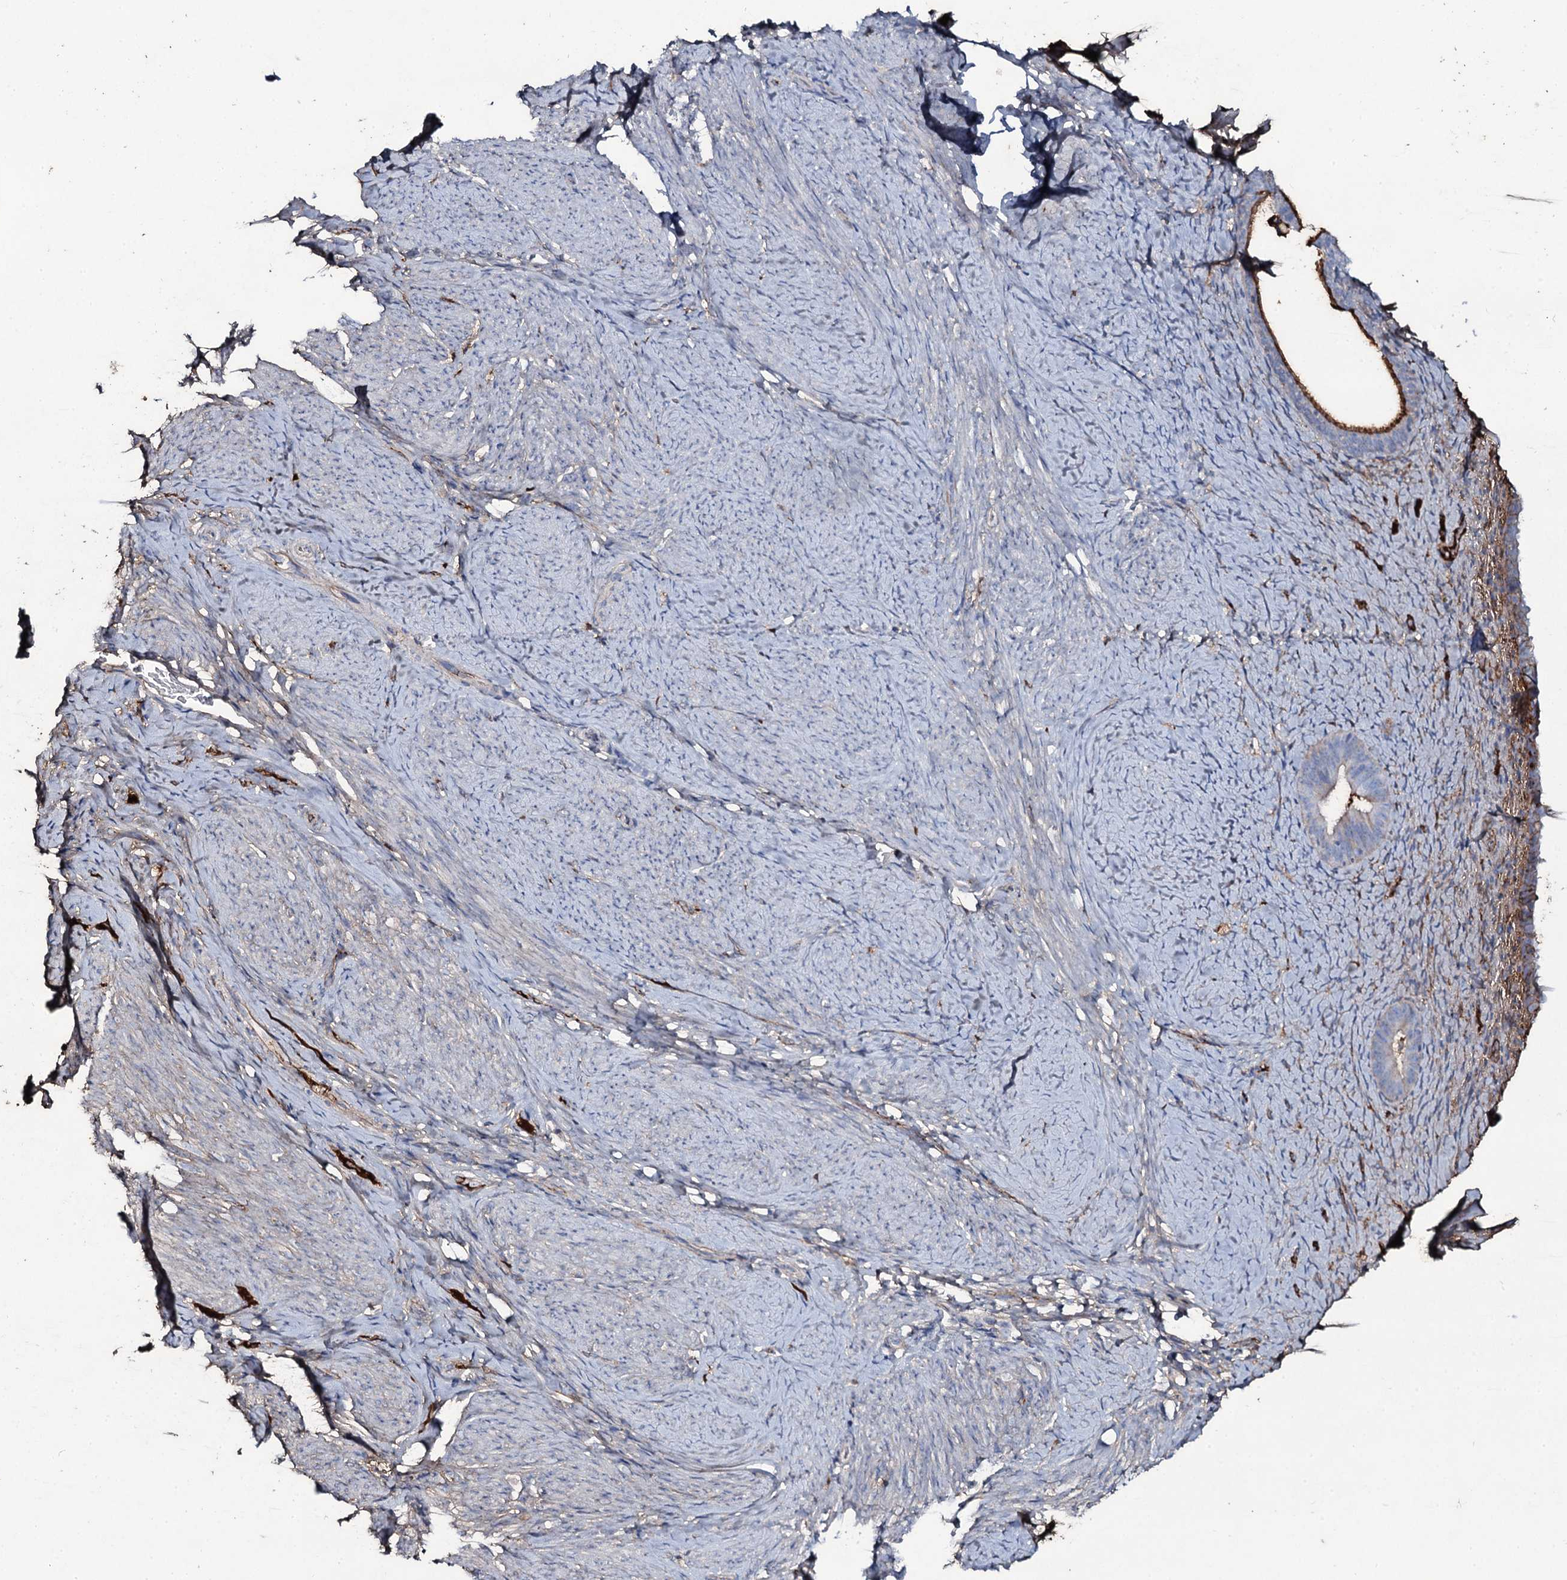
{"staining": {"intensity": "weak", "quantity": "25%-75%", "location": "cytoplasmic/membranous"}, "tissue": "endometrium", "cell_type": "Cells in endometrial stroma", "image_type": "normal", "snomed": [{"axis": "morphology", "description": "Normal tissue, NOS"}, {"axis": "topography", "description": "Endometrium"}], "caption": "IHC (DAB) staining of normal human endometrium displays weak cytoplasmic/membranous protein expression in about 25%-75% of cells in endometrial stroma. (DAB IHC, brown staining for protein, blue staining for nuclei).", "gene": "EDN1", "patient": {"sex": "female", "age": 65}}